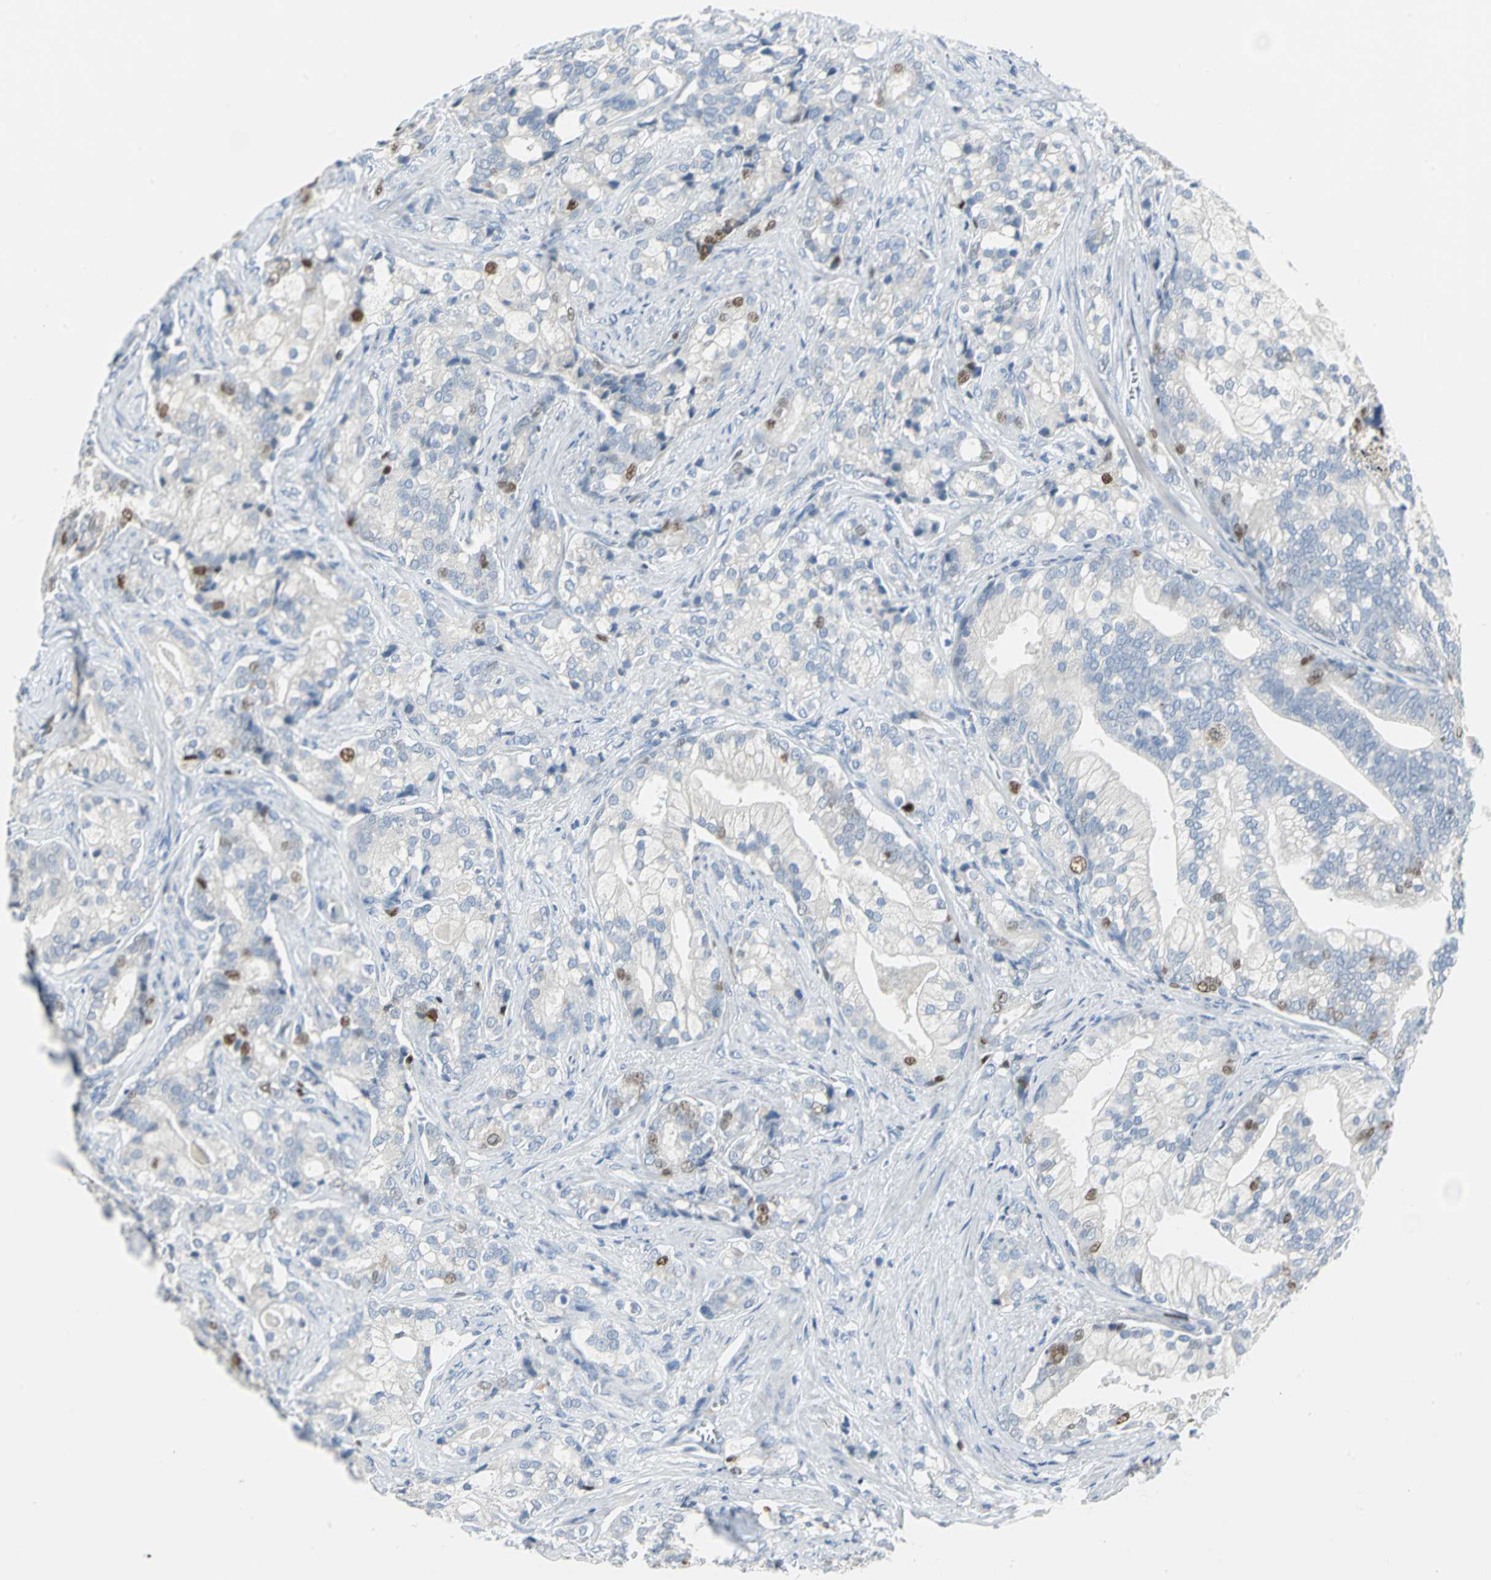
{"staining": {"intensity": "strong", "quantity": "<25%", "location": "nuclear"}, "tissue": "prostate cancer", "cell_type": "Tumor cells", "image_type": "cancer", "snomed": [{"axis": "morphology", "description": "Adenocarcinoma, Low grade"}, {"axis": "topography", "description": "Prostate"}], "caption": "An image showing strong nuclear staining in about <25% of tumor cells in prostate cancer, as visualized by brown immunohistochemical staining.", "gene": "MCM4", "patient": {"sex": "male", "age": 58}}